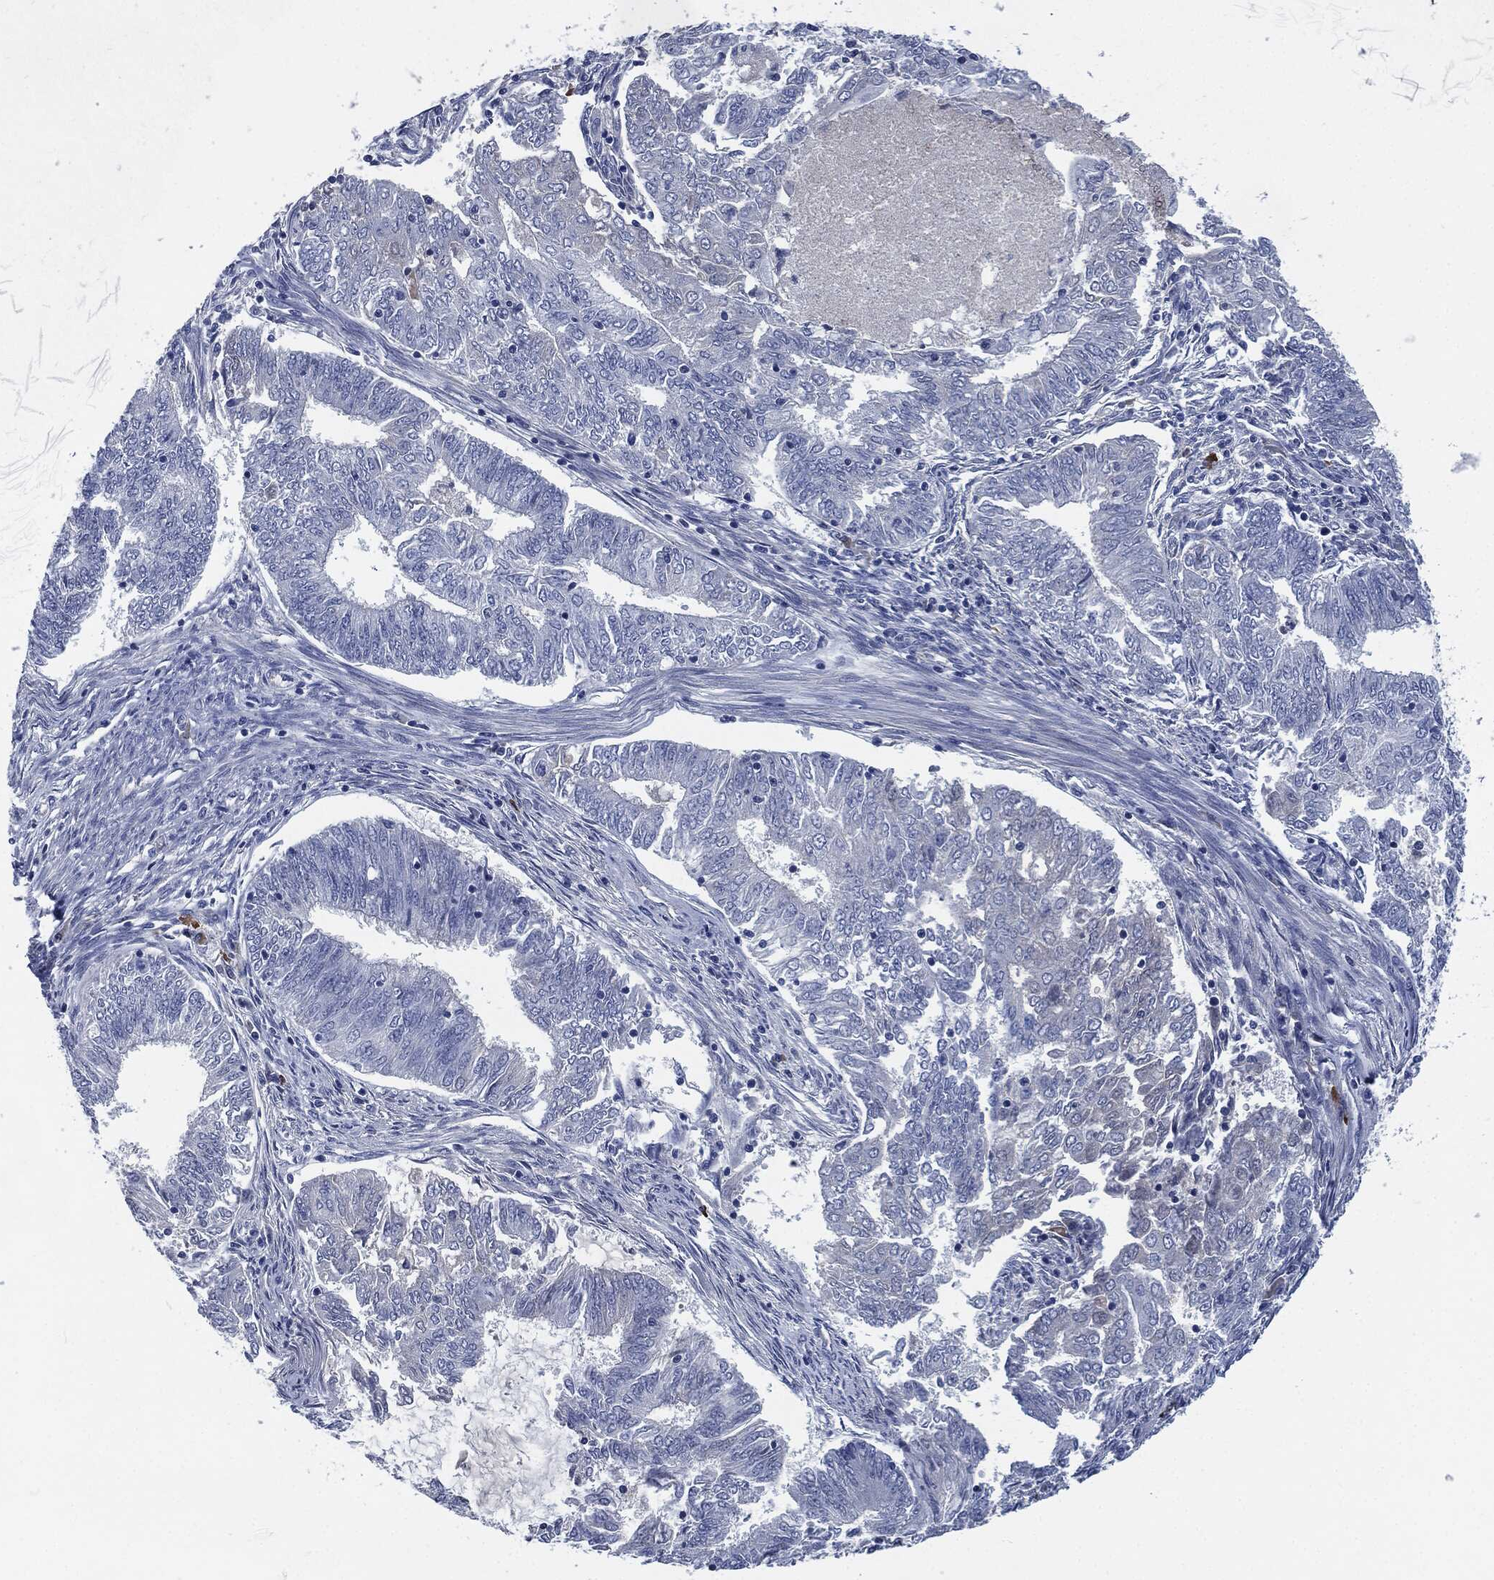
{"staining": {"intensity": "negative", "quantity": "none", "location": "none"}, "tissue": "endometrial cancer", "cell_type": "Tumor cells", "image_type": "cancer", "snomed": [{"axis": "morphology", "description": "Adenocarcinoma, NOS"}, {"axis": "topography", "description": "Endometrium"}], "caption": "An image of human adenocarcinoma (endometrial) is negative for staining in tumor cells.", "gene": "CD27", "patient": {"sex": "female", "age": 62}}